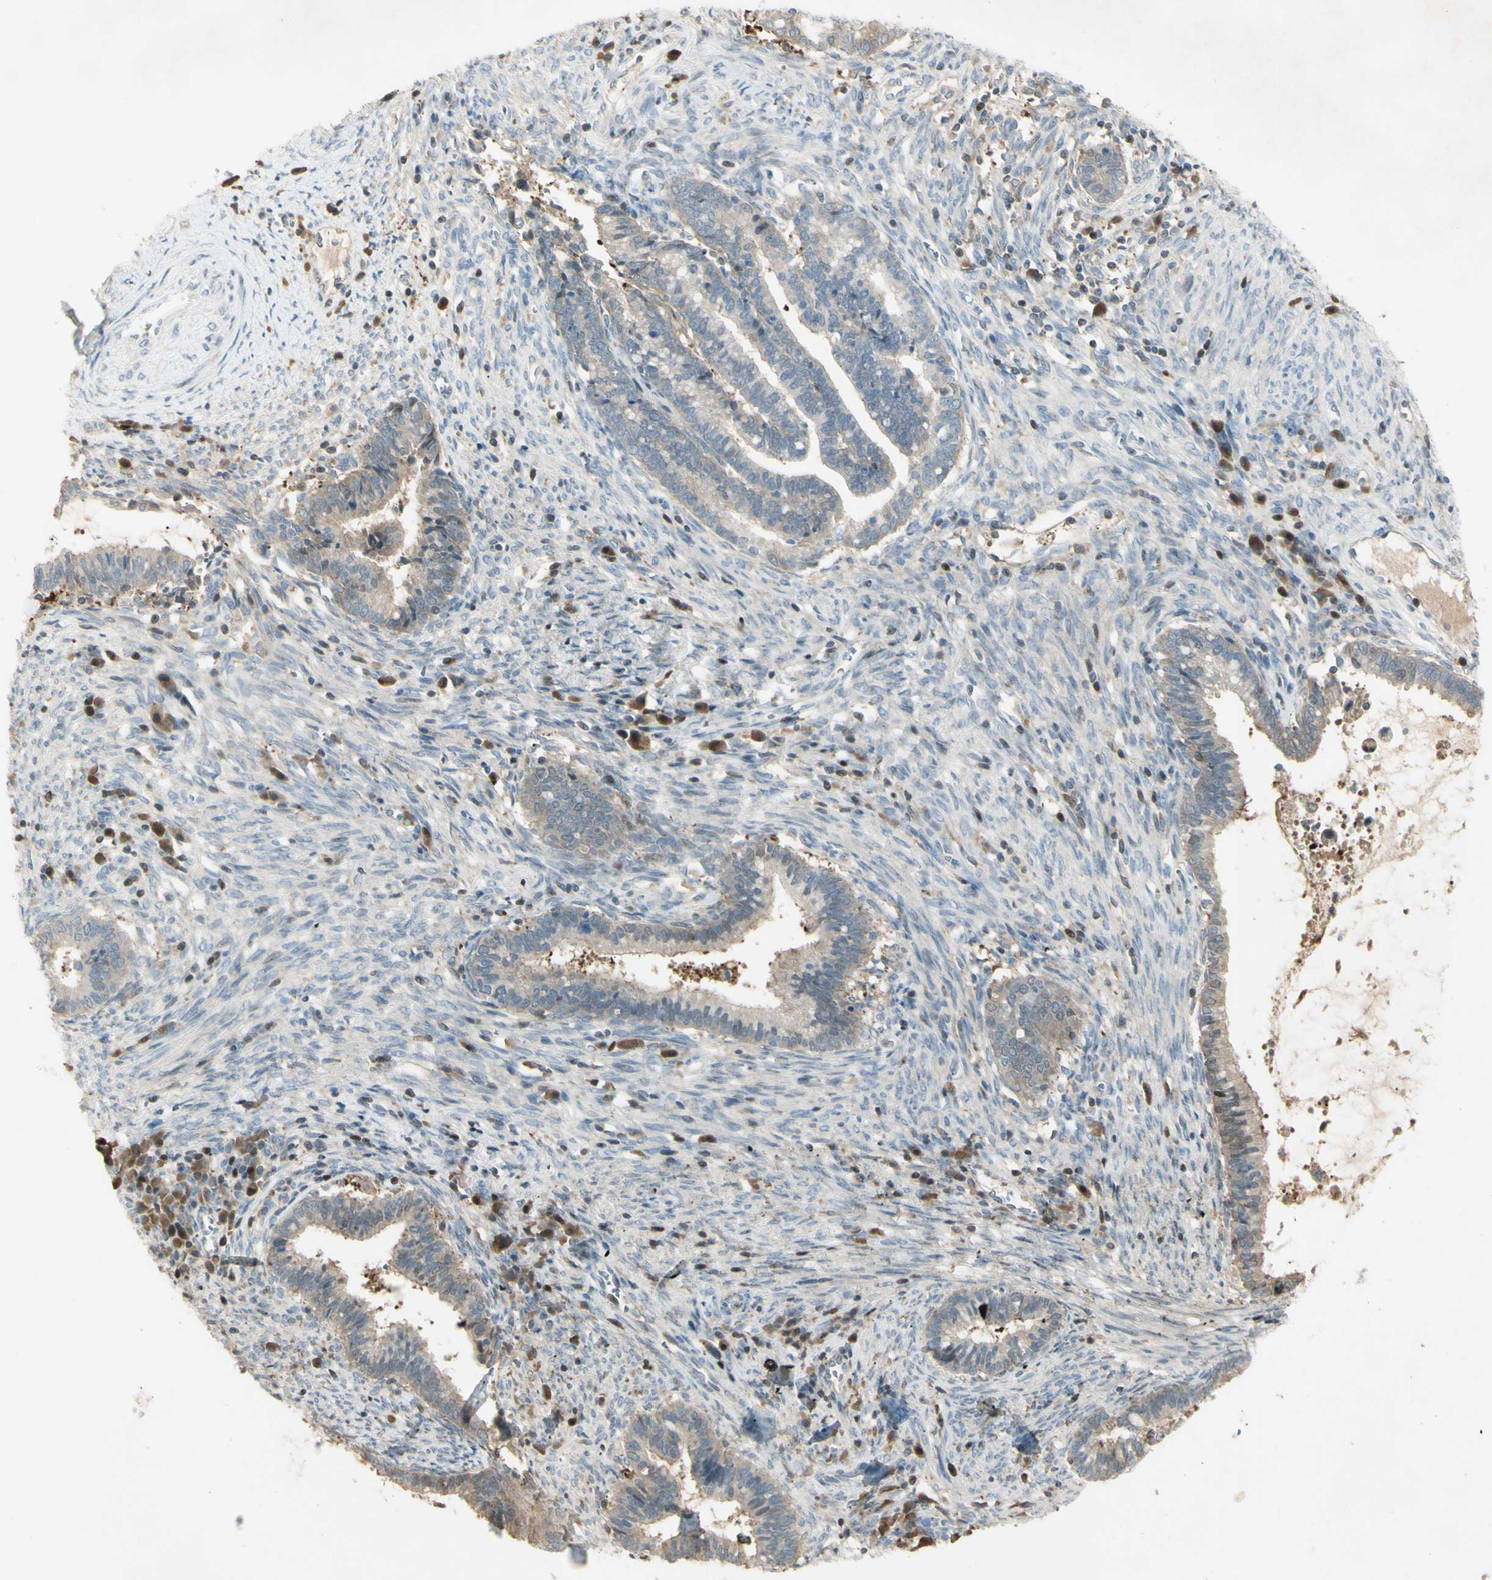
{"staining": {"intensity": "weak", "quantity": ">75%", "location": "cytoplasmic/membranous"}, "tissue": "cervical cancer", "cell_type": "Tumor cells", "image_type": "cancer", "snomed": [{"axis": "morphology", "description": "Adenocarcinoma, NOS"}, {"axis": "topography", "description": "Cervix"}], "caption": "Human cervical cancer stained with a brown dye displays weak cytoplasmic/membranous positive positivity in about >75% of tumor cells.", "gene": "C1orf159", "patient": {"sex": "female", "age": 44}}